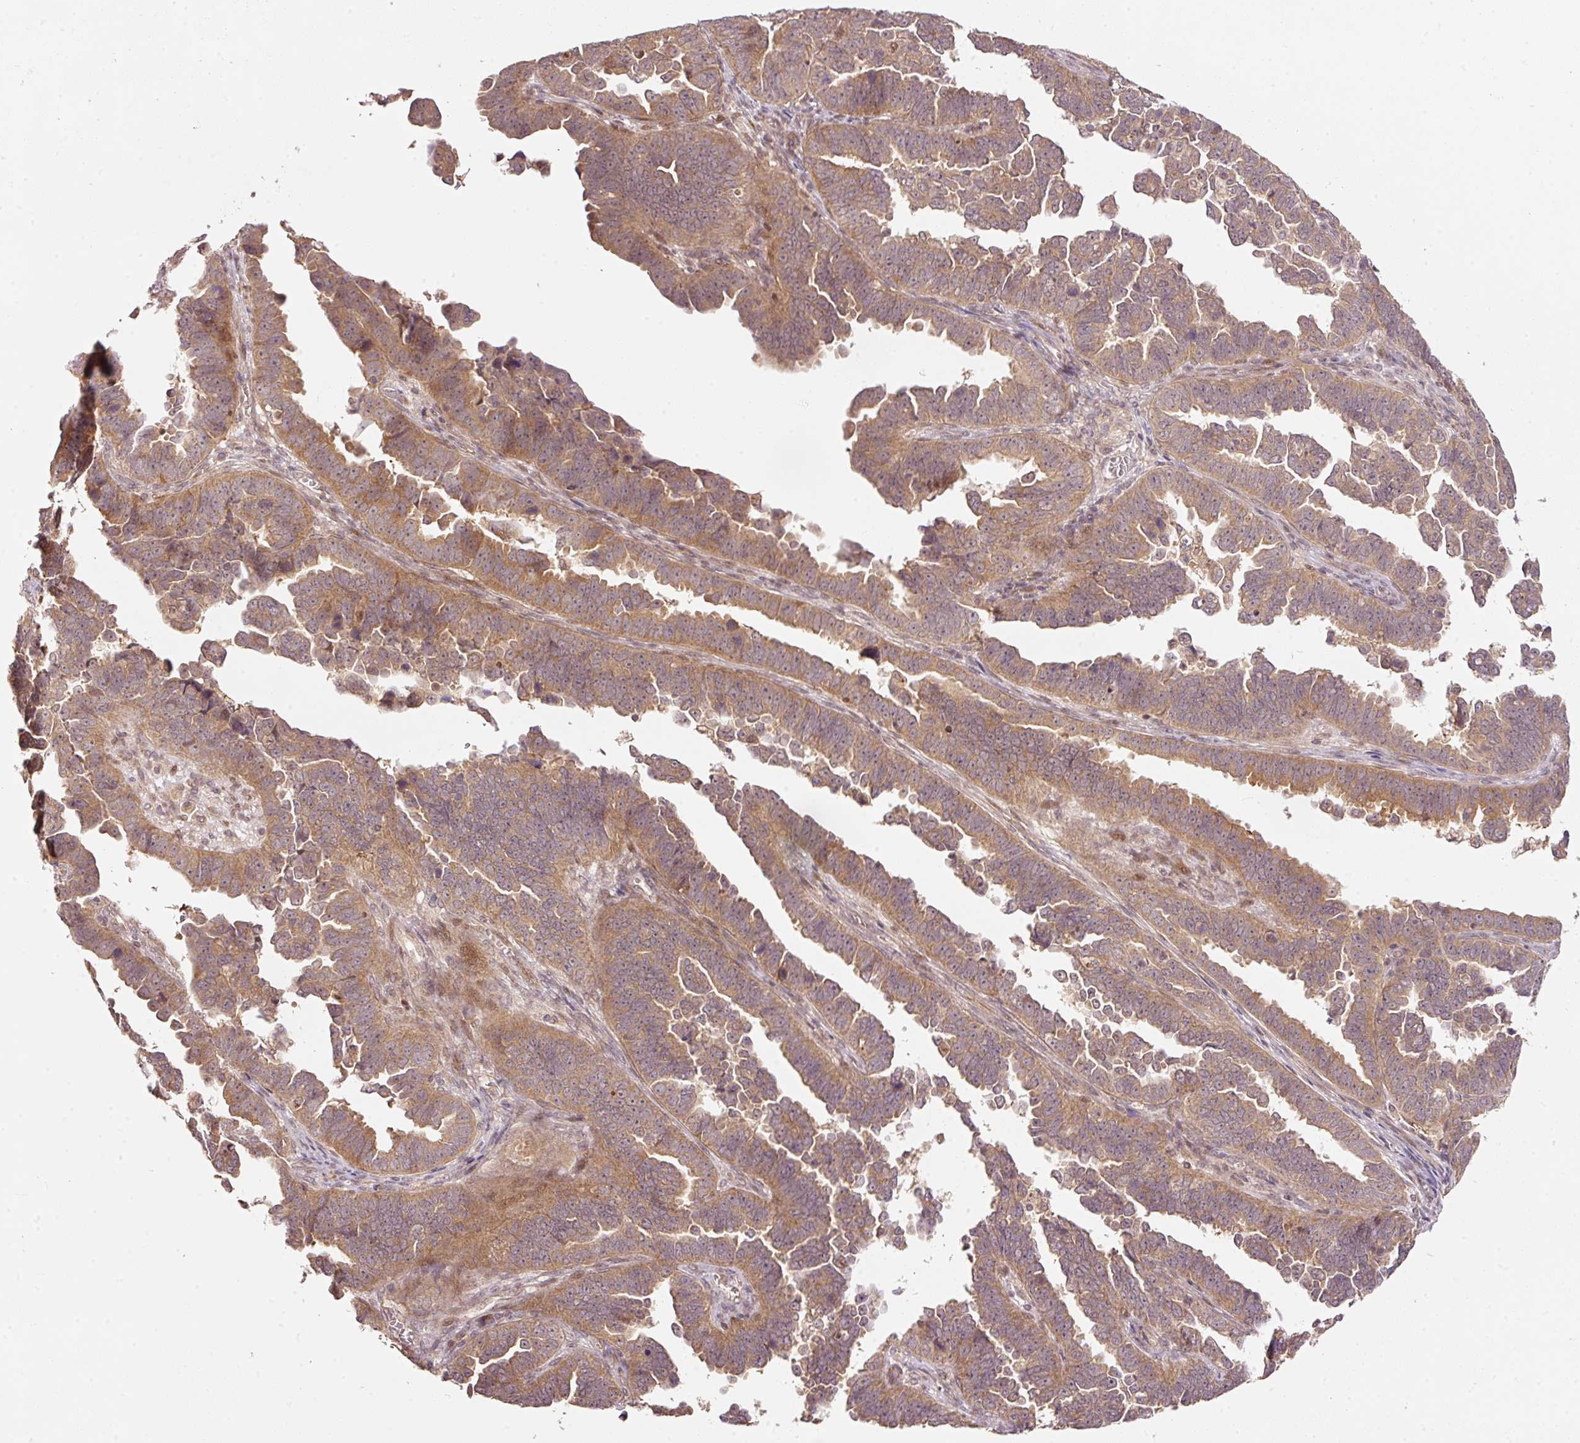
{"staining": {"intensity": "moderate", "quantity": ">75%", "location": "cytoplasmic/membranous,nuclear"}, "tissue": "endometrial cancer", "cell_type": "Tumor cells", "image_type": "cancer", "snomed": [{"axis": "morphology", "description": "Adenocarcinoma, NOS"}, {"axis": "topography", "description": "Endometrium"}], "caption": "Immunohistochemical staining of human endometrial cancer exhibits medium levels of moderate cytoplasmic/membranous and nuclear positivity in approximately >75% of tumor cells. (DAB (3,3'-diaminobenzidine) IHC with brightfield microscopy, high magnification).", "gene": "PCDHB1", "patient": {"sex": "female", "age": 75}}